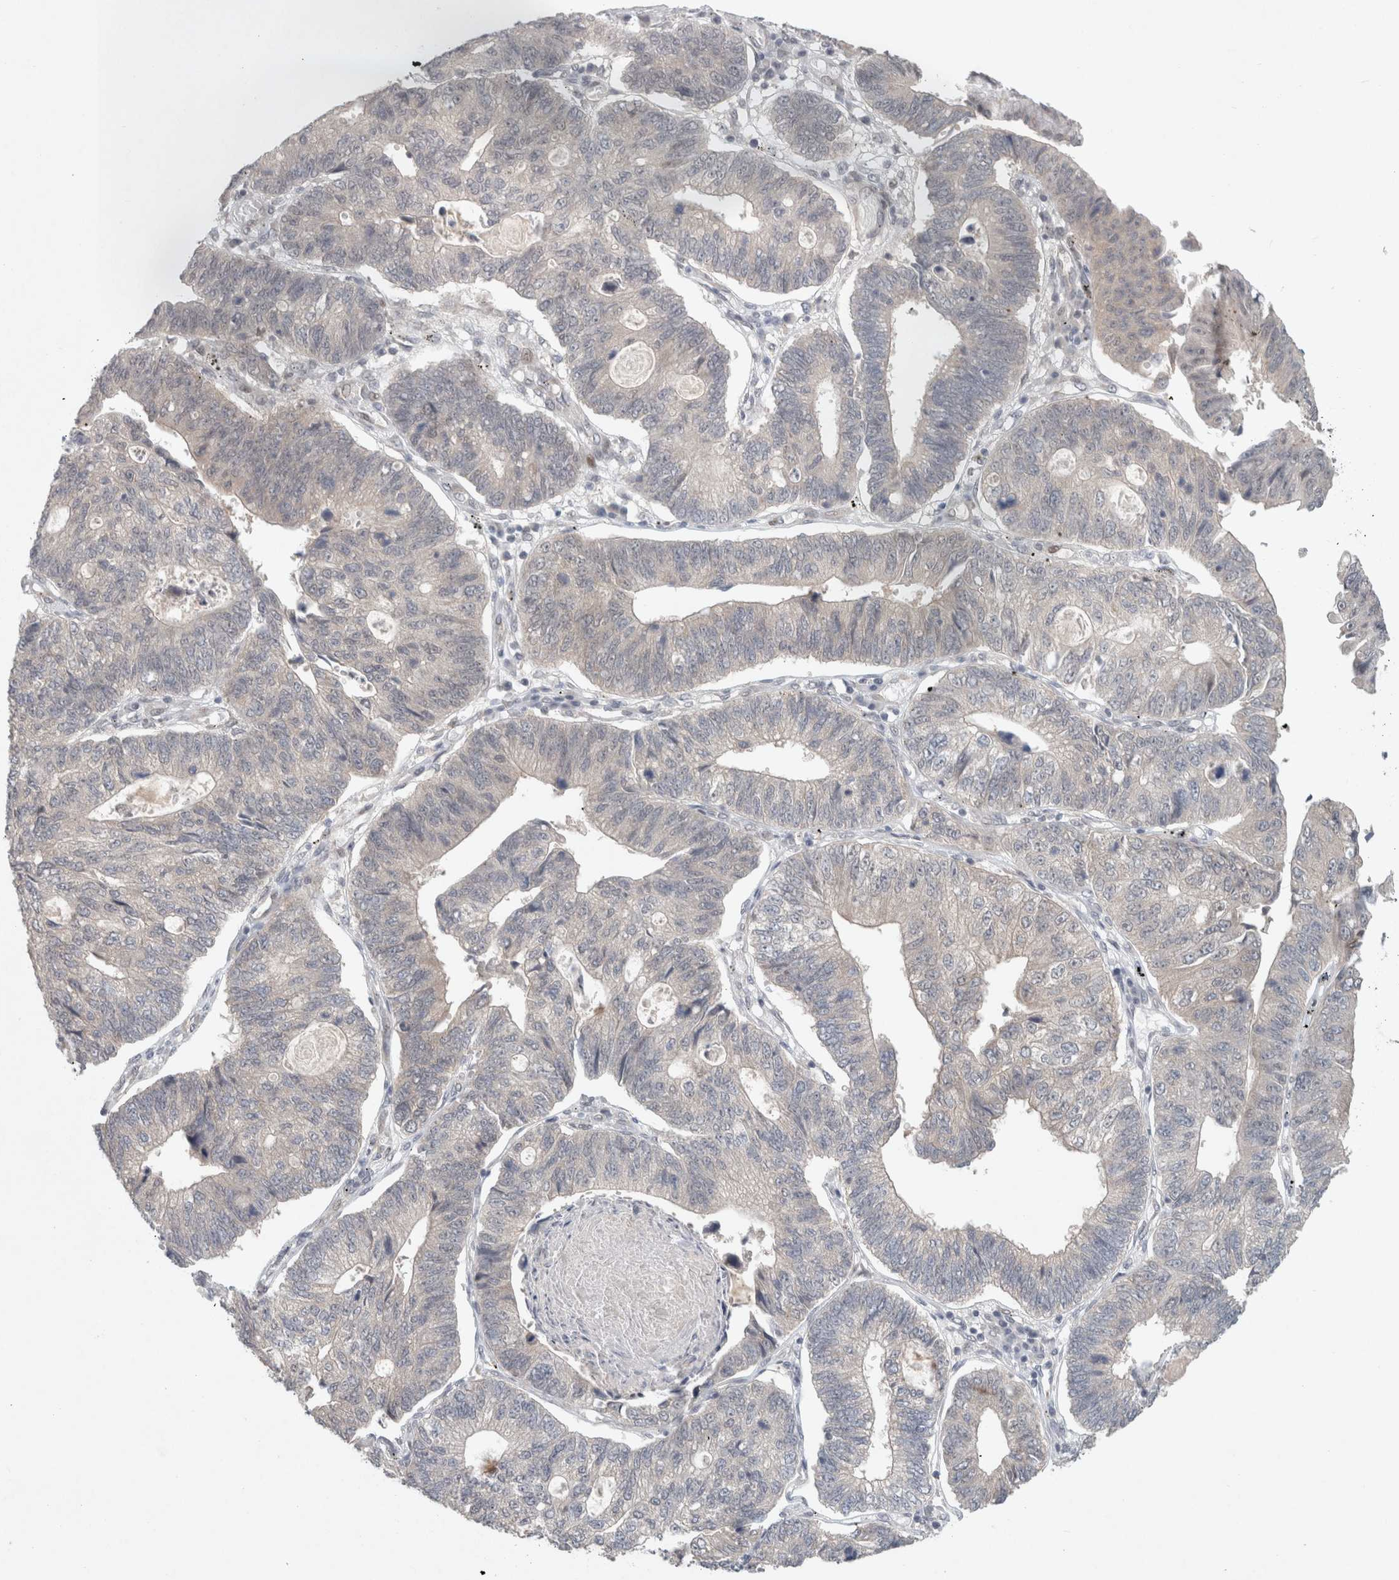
{"staining": {"intensity": "weak", "quantity": "<25%", "location": "nuclear"}, "tissue": "stomach cancer", "cell_type": "Tumor cells", "image_type": "cancer", "snomed": [{"axis": "morphology", "description": "Adenocarcinoma, NOS"}, {"axis": "topography", "description": "Stomach"}], "caption": "Image shows no significant protein expression in tumor cells of stomach cancer.", "gene": "RASAL2", "patient": {"sex": "male", "age": 59}}